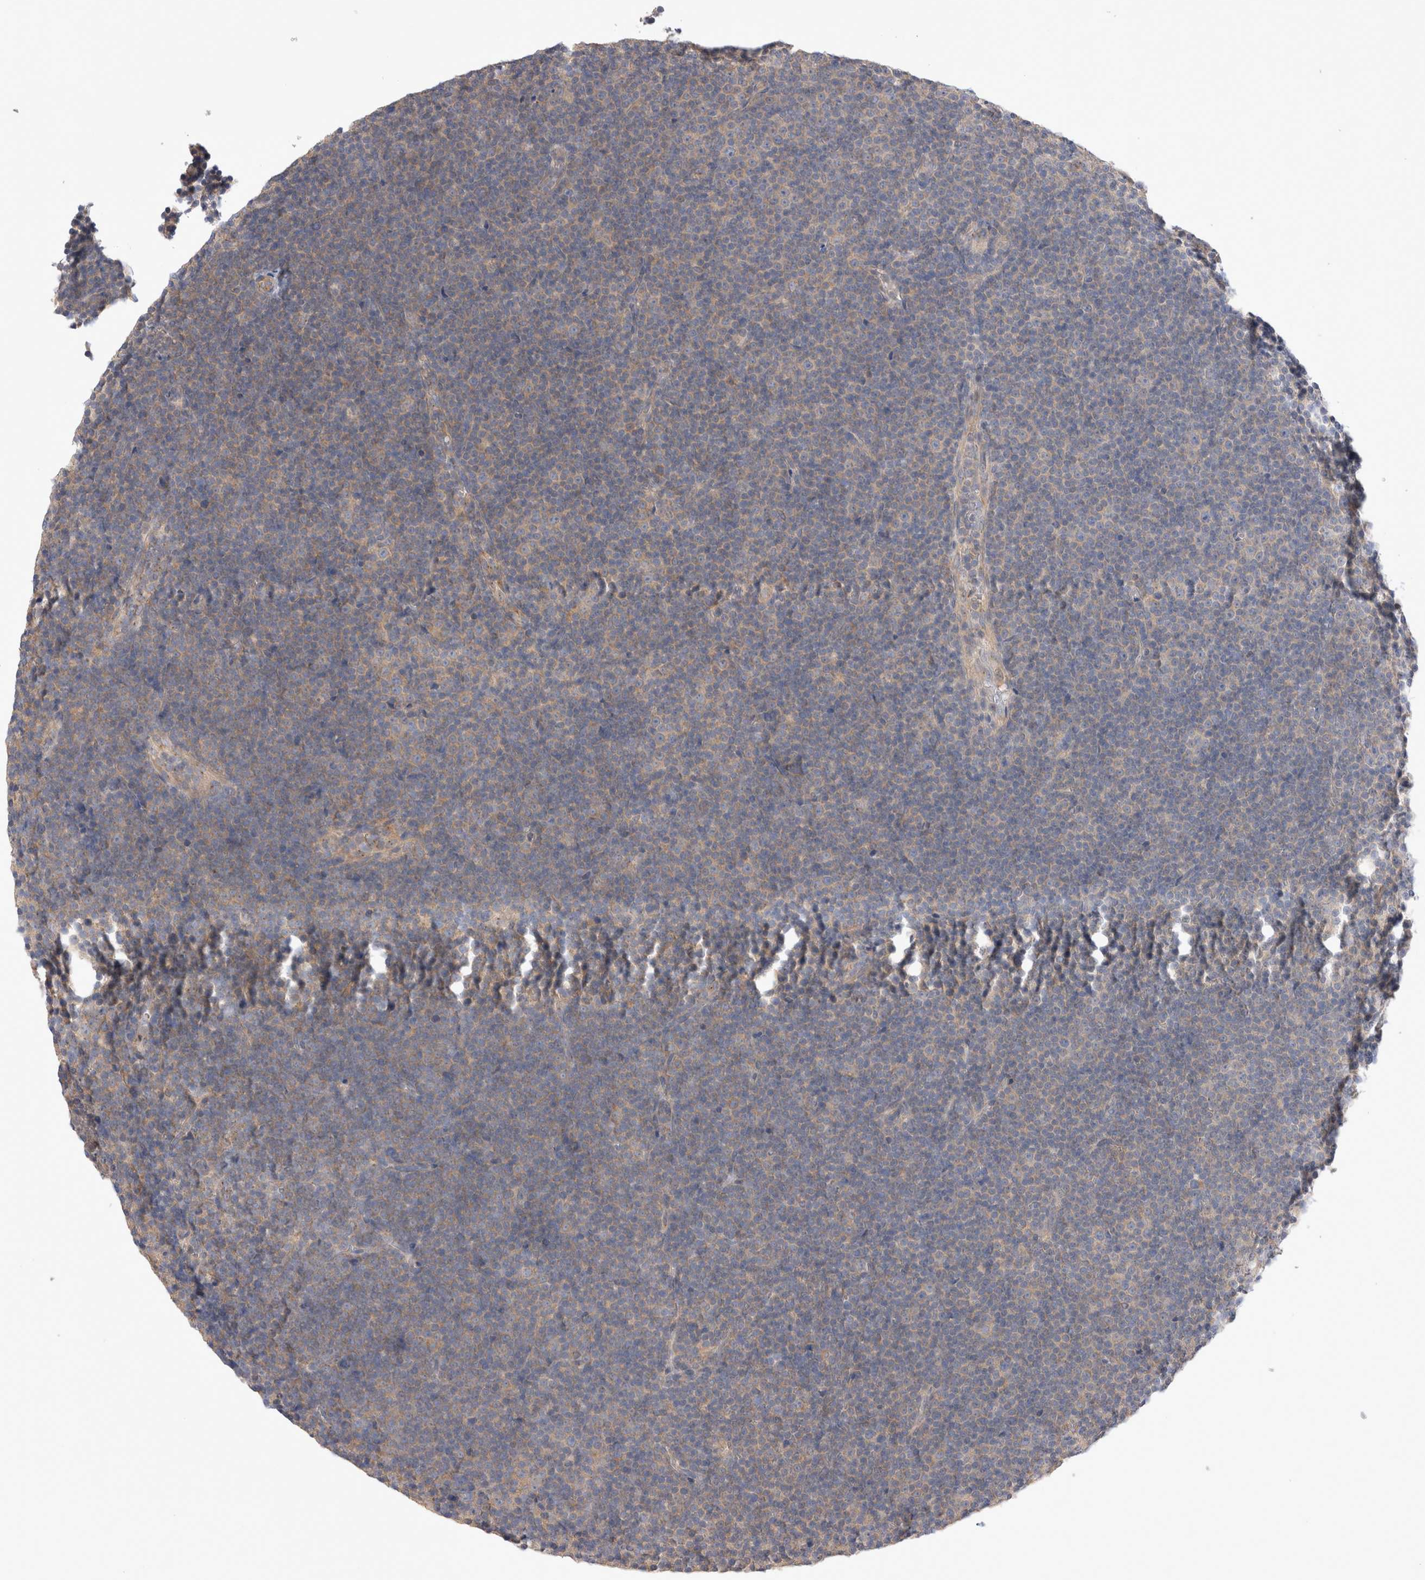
{"staining": {"intensity": "weak", "quantity": "<25%", "location": "cytoplasmic/membranous"}, "tissue": "lymphoma", "cell_type": "Tumor cells", "image_type": "cancer", "snomed": [{"axis": "morphology", "description": "Malignant lymphoma, non-Hodgkin's type, Low grade"}, {"axis": "topography", "description": "Lymph node"}], "caption": "DAB (3,3'-diaminobenzidine) immunohistochemical staining of malignant lymphoma, non-Hodgkin's type (low-grade) reveals no significant positivity in tumor cells.", "gene": "IFT74", "patient": {"sex": "female", "age": 67}}